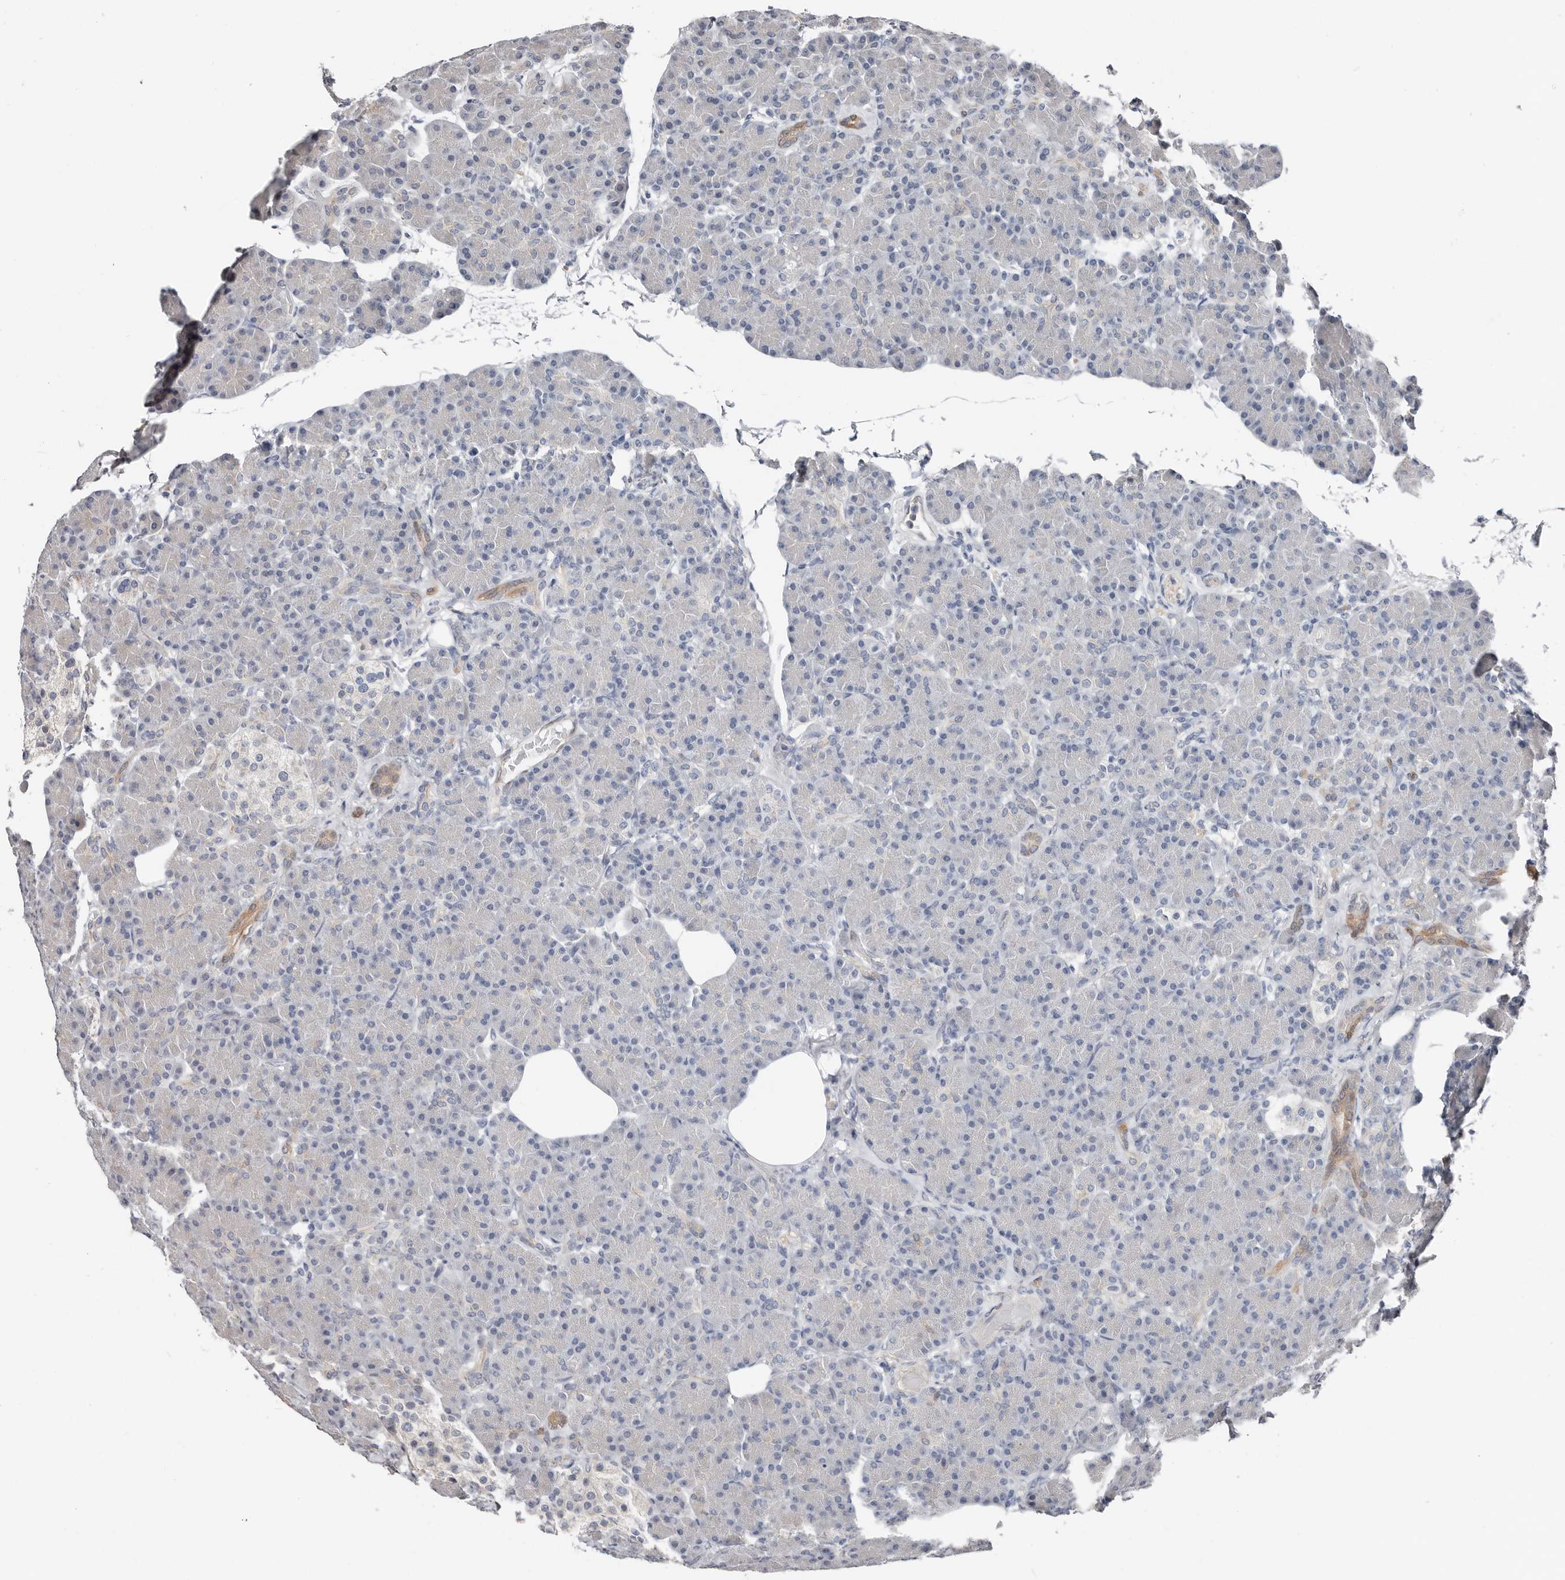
{"staining": {"intensity": "moderate", "quantity": "<25%", "location": "cytoplasmic/membranous"}, "tissue": "pancreas", "cell_type": "Exocrine glandular cells", "image_type": "normal", "snomed": [{"axis": "morphology", "description": "Normal tissue, NOS"}, {"axis": "topography", "description": "Pancreas"}], "caption": "The micrograph displays a brown stain indicating the presence of a protein in the cytoplasmic/membranous of exocrine glandular cells in pancreas.", "gene": "ASRGL1", "patient": {"sex": "female", "age": 43}}